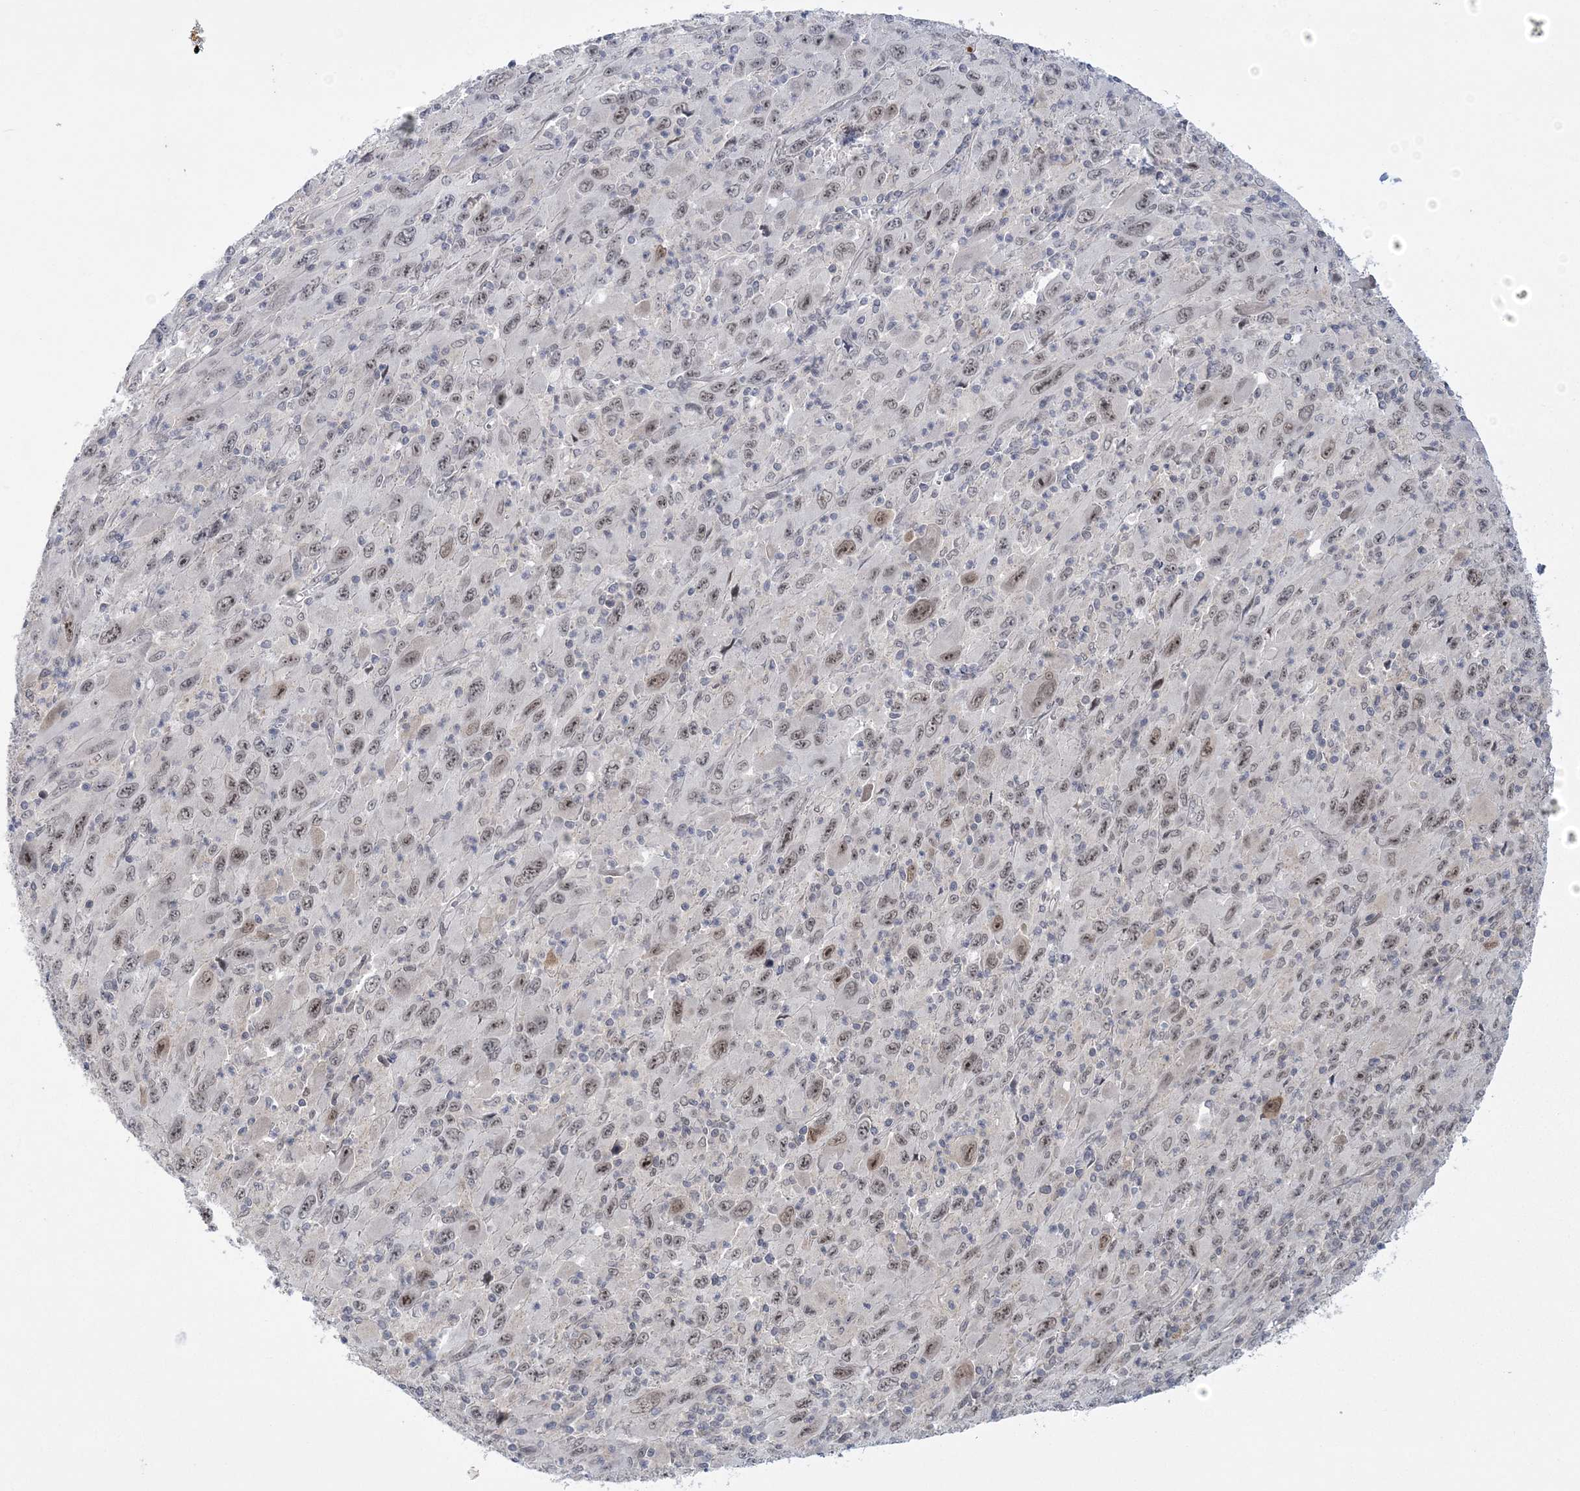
{"staining": {"intensity": "weak", "quantity": ">75%", "location": "nuclear"}, "tissue": "melanoma", "cell_type": "Tumor cells", "image_type": "cancer", "snomed": [{"axis": "morphology", "description": "Malignant melanoma, Metastatic site"}, {"axis": "topography", "description": "Skin"}], "caption": "The immunohistochemical stain highlights weak nuclear staining in tumor cells of malignant melanoma (metastatic site) tissue.", "gene": "HOMEZ", "patient": {"sex": "female", "age": 56}}